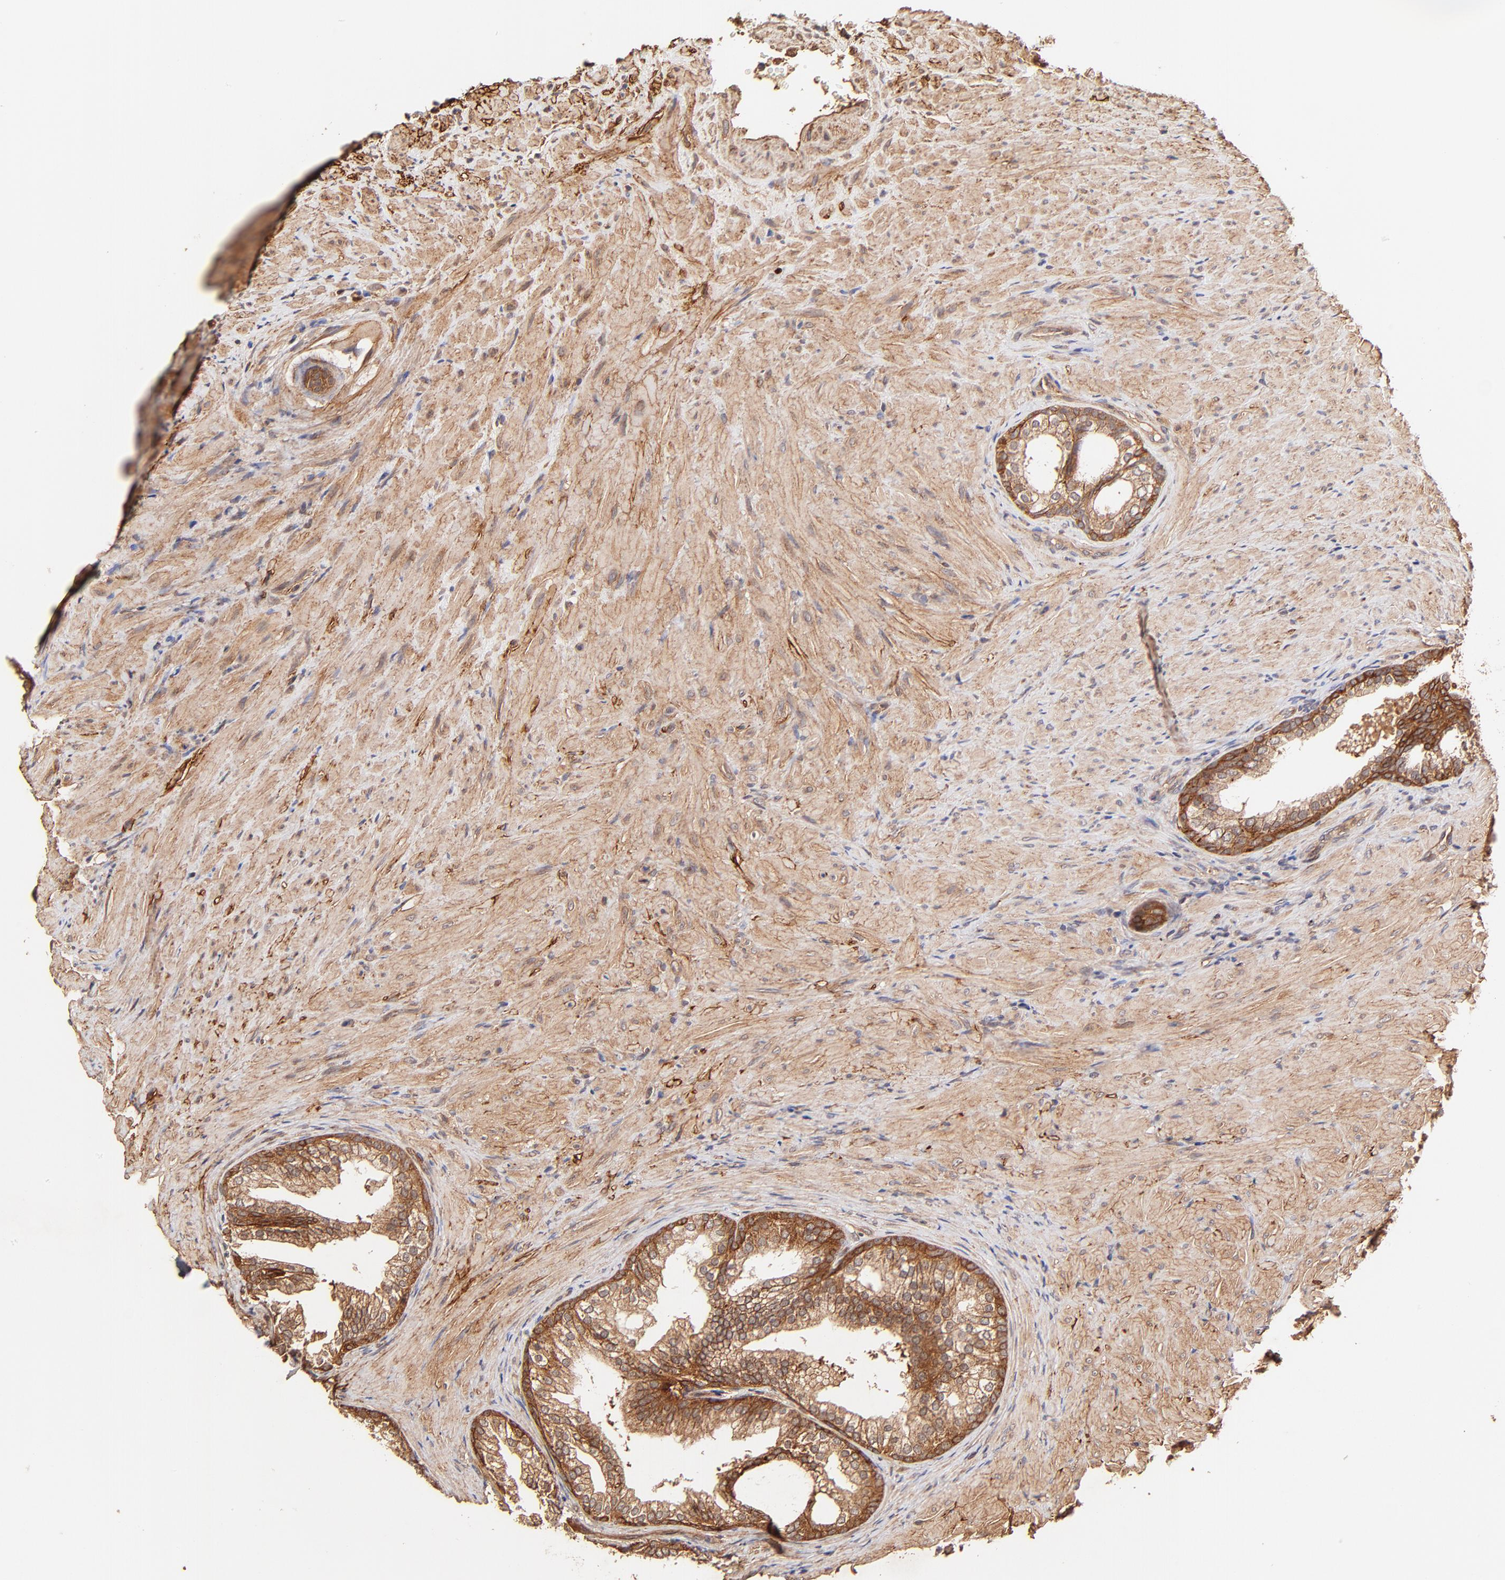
{"staining": {"intensity": "moderate", "quantity": ">75%", "location": "cytoplasmic/membranous"}, "tissue": "prostate", "cell_type": "Glandular cells", "image_type": "normal", "snomed": [{"axis": "morphology", "description": "Normal tissue, NOS"}, {"axis": "topography", "description": "Prostate"}], "caption": "Moderate cytoplasmic/membranous protein expression is identified in approximately >75% of glandular cells in prostate.", "gene": "ITGB1", "patient": {"sex": "male", "age": 76}}